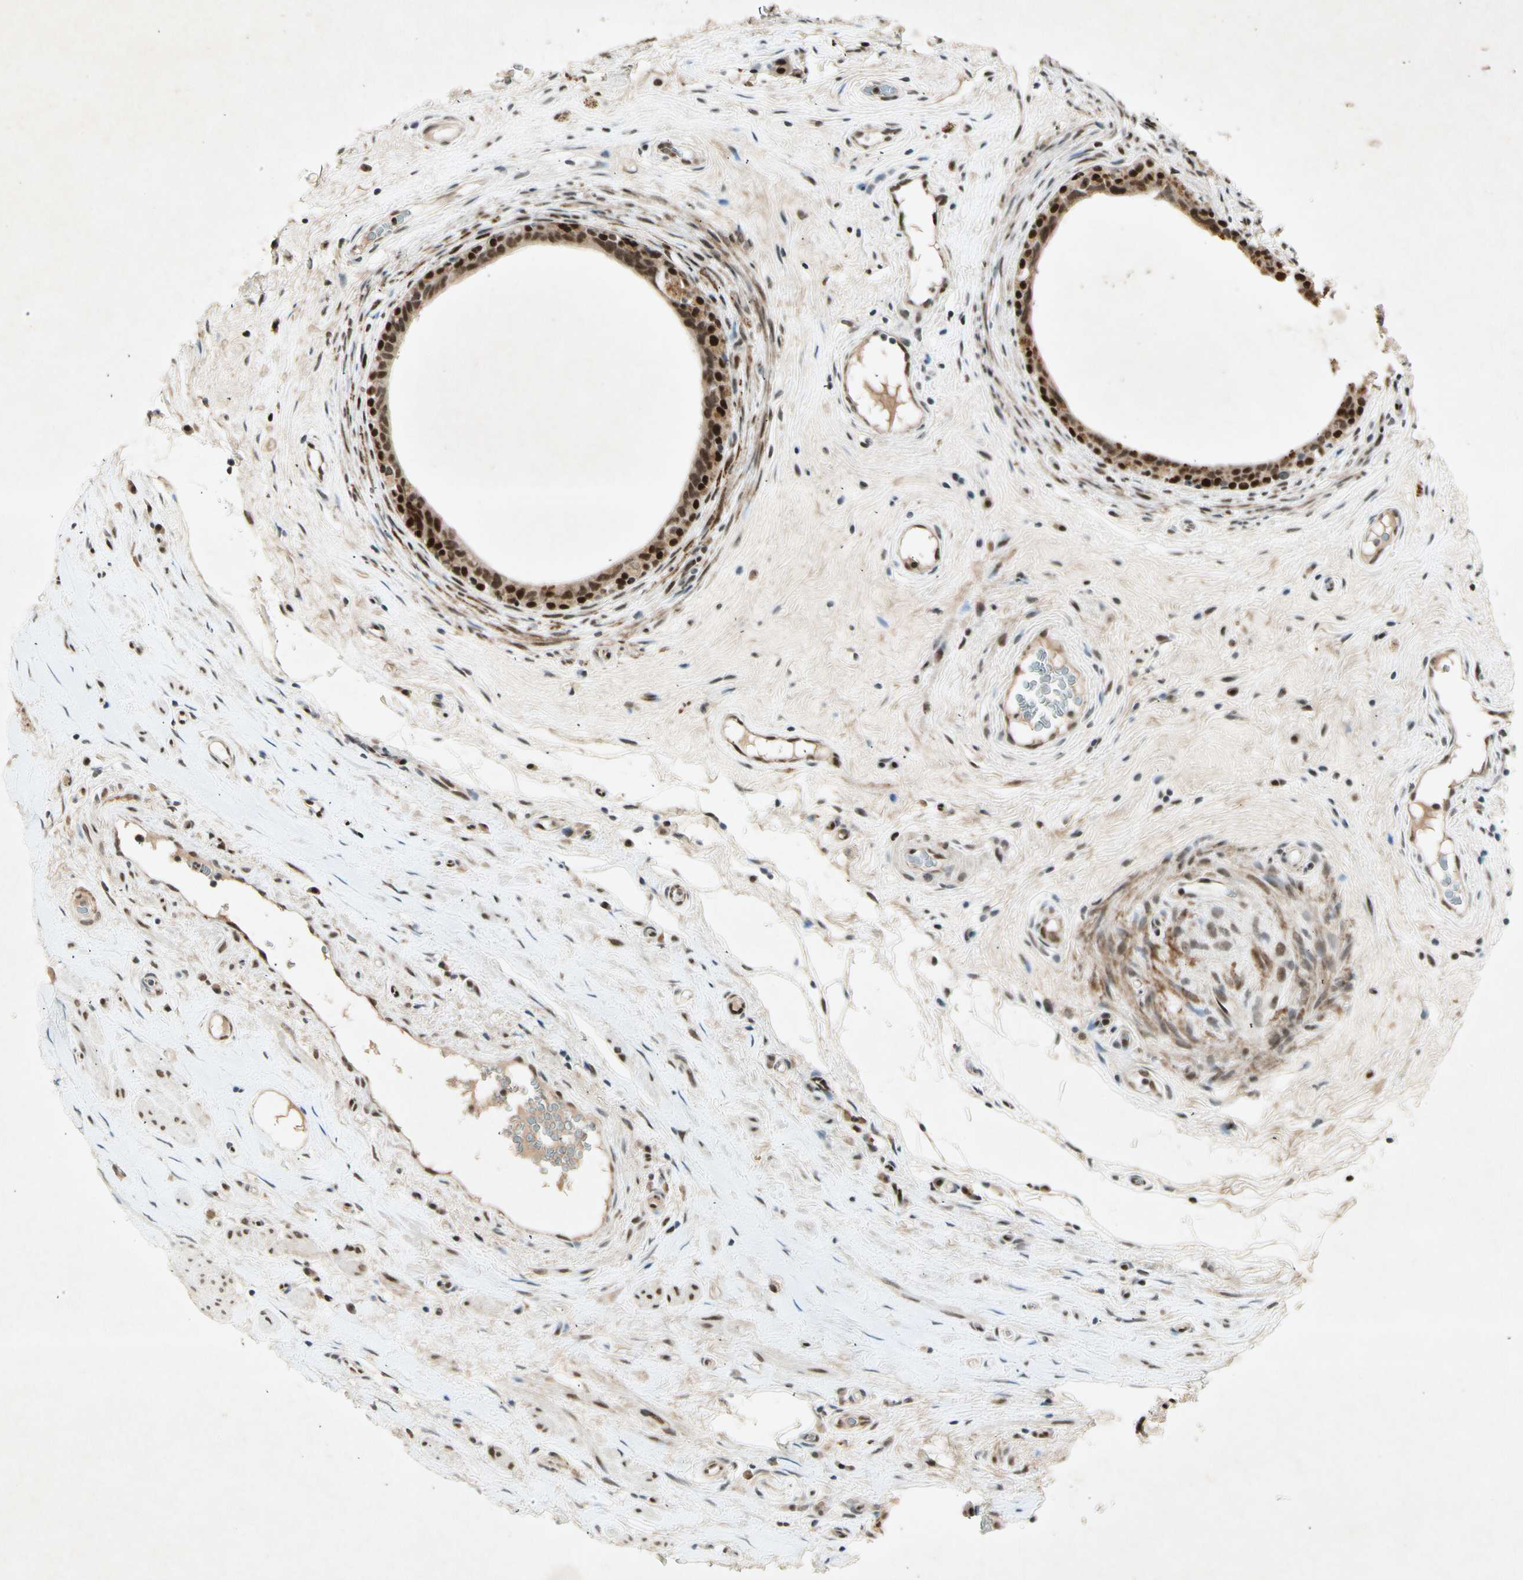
{"staining": {"intensity": "strong", "quantity": ">75%", "location": "nuclear"}, "tissue": "epididymis", "cell_type": "Glandular cells", "image_type": "normal", "snomed": [{"axis": "morphology", "description": "Normal tissue, NOS"}, {"axis": "morphology", "description": "Inflammation, NOS"}, {"axis": "topography", "description": "Epididymis"}], "caption": "Immunohistochemical staining of unremarkable epididymis reveals >75% levels of strong nuclear protein positivity in about >75% of glandular cells.", "gene": "RNF43", "patient": {"sex": "male", "age": 84}}